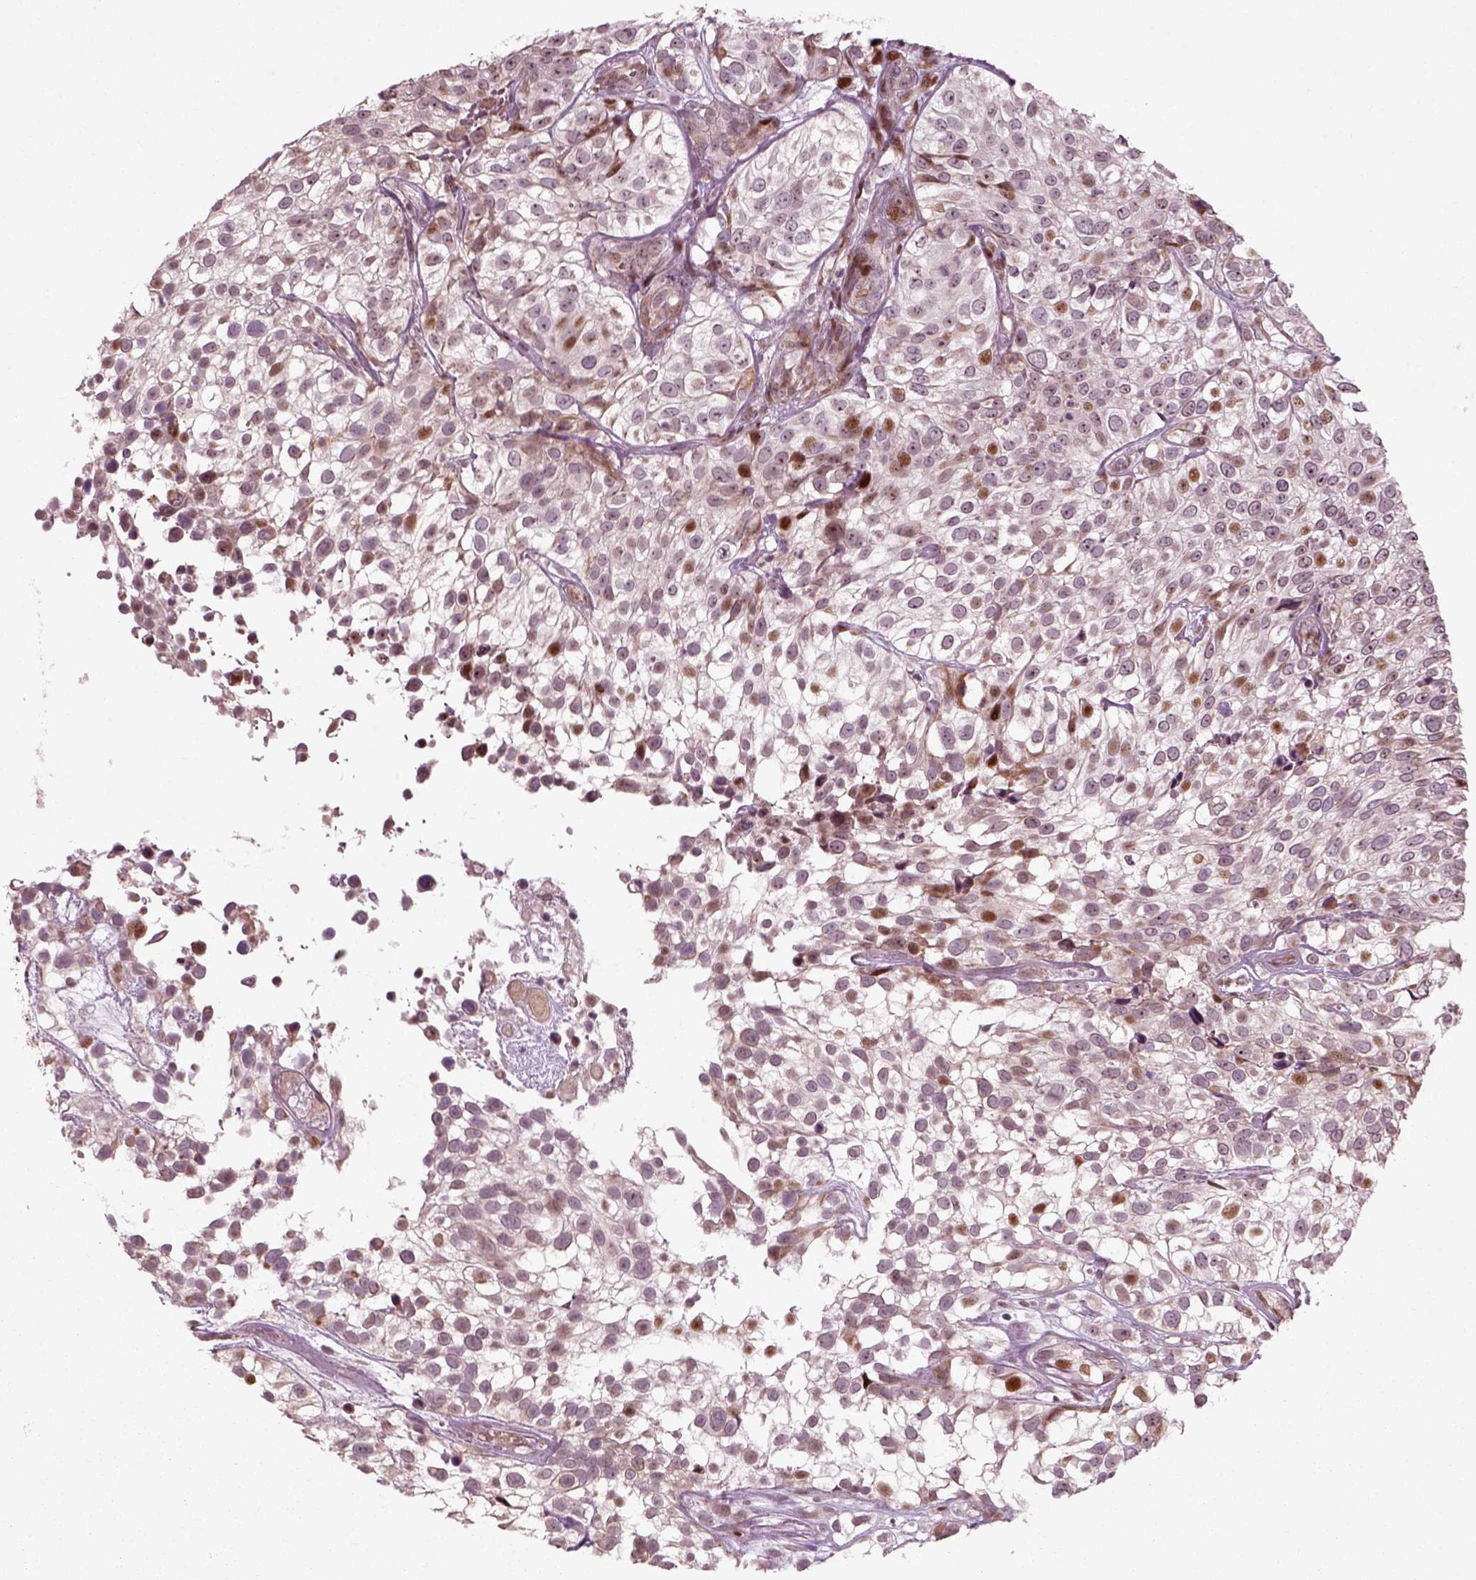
{"staining": {"intensity": "moderate", "quantity": "<25%", "location": "nuclear"}, "tissue": "urothelial cancer", "cell_type": "Tumor cells", "image_type": "cancer", "snomed": [{"axis": "morphology", "description": "Urothelial carcinoma, High grade"}, {"axis": "topography", "description": "Urinary bladder"}], "caption": "This is a histology image of IHC staining of urothelial cancer, which shows moderate positivity in the nuclear of tumor cells.", "gene": "CDC14A", "patient": {"sex": "male", "age": 56}}